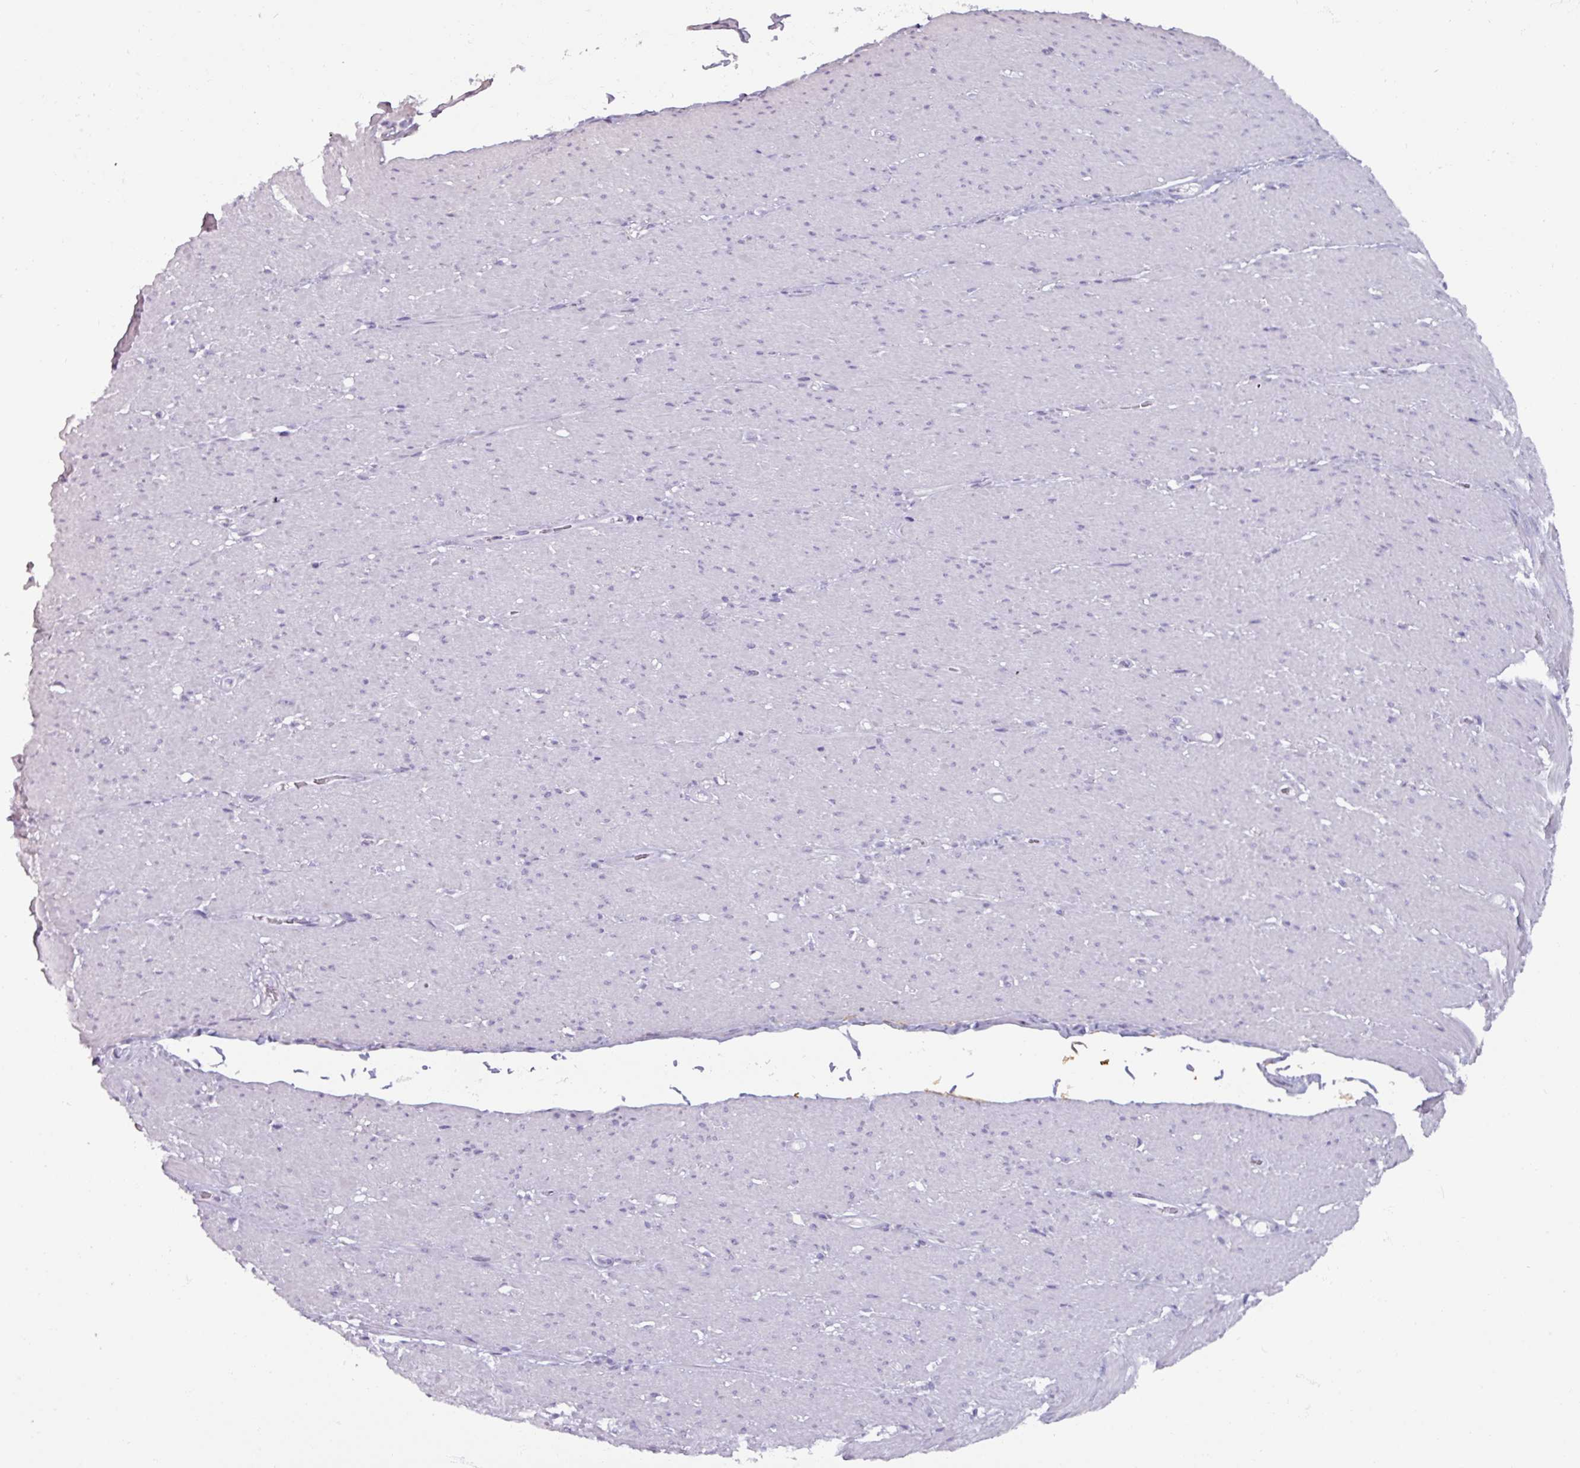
{"staining": {"intensity": "negative", "quantity": "none", "location": "none"}, "tissue": "smooth muscle", "cell_type": "Smooth muscle cells", "image_type": "normal", "snomed": [{"axis": "morphology", "description": "Normal tissue, NOS"}, {"axis": "topography", "description": "Smooth muscle"}, {"axis": "topography", "description": "Rectum"}], "caption": "There is no significant expression in smooth muscle cells of smooth muscle. (DAB (3,3'-diaminobenzidine) immunohistochemistry (IHC), high magnification).", "gene": "SPESP1", "patient": {"sex": "male", "age": 53}}